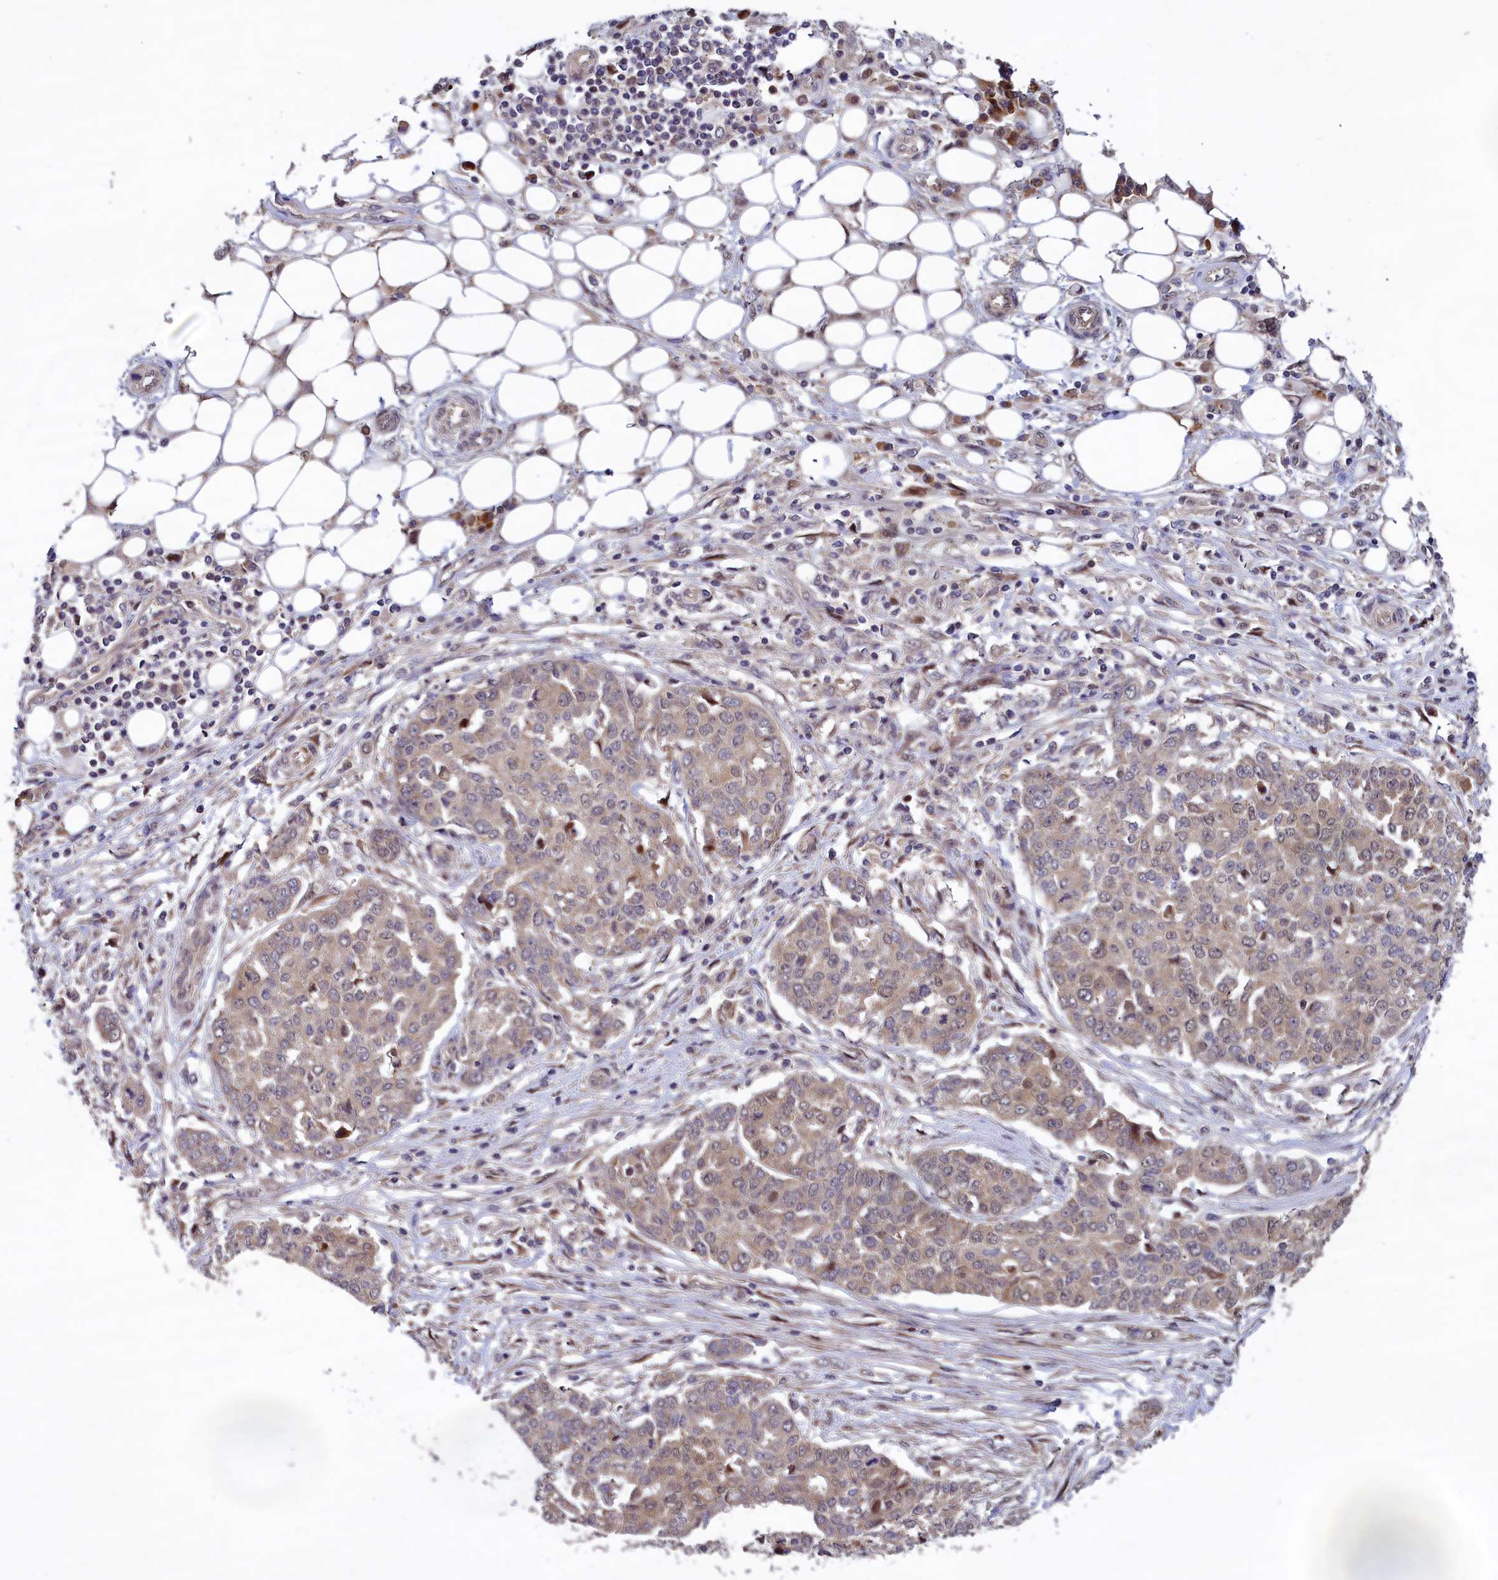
{"staining": {"intensity": "weak", "quantity": "<25%", "location": "cytoplasmic/membranous"}, "tissue": "ovarian cancer", "cell_type": "Tumor cells", "image_type": "cancer", "snomed": [{"axis": "morphology", "description": "Cystadenocarcinoma, serous, NOS"}, {"axis": "topography", "description": "Soft tissue"}, {"axis": "topography", "description": "Ovary"}], "caption": "IHC of ovarian serous cystadenocarcinoma exhibits no staining in tumor cells.", "gene": "CCDC15", "patient": {"sex": "female", "age": 57}}